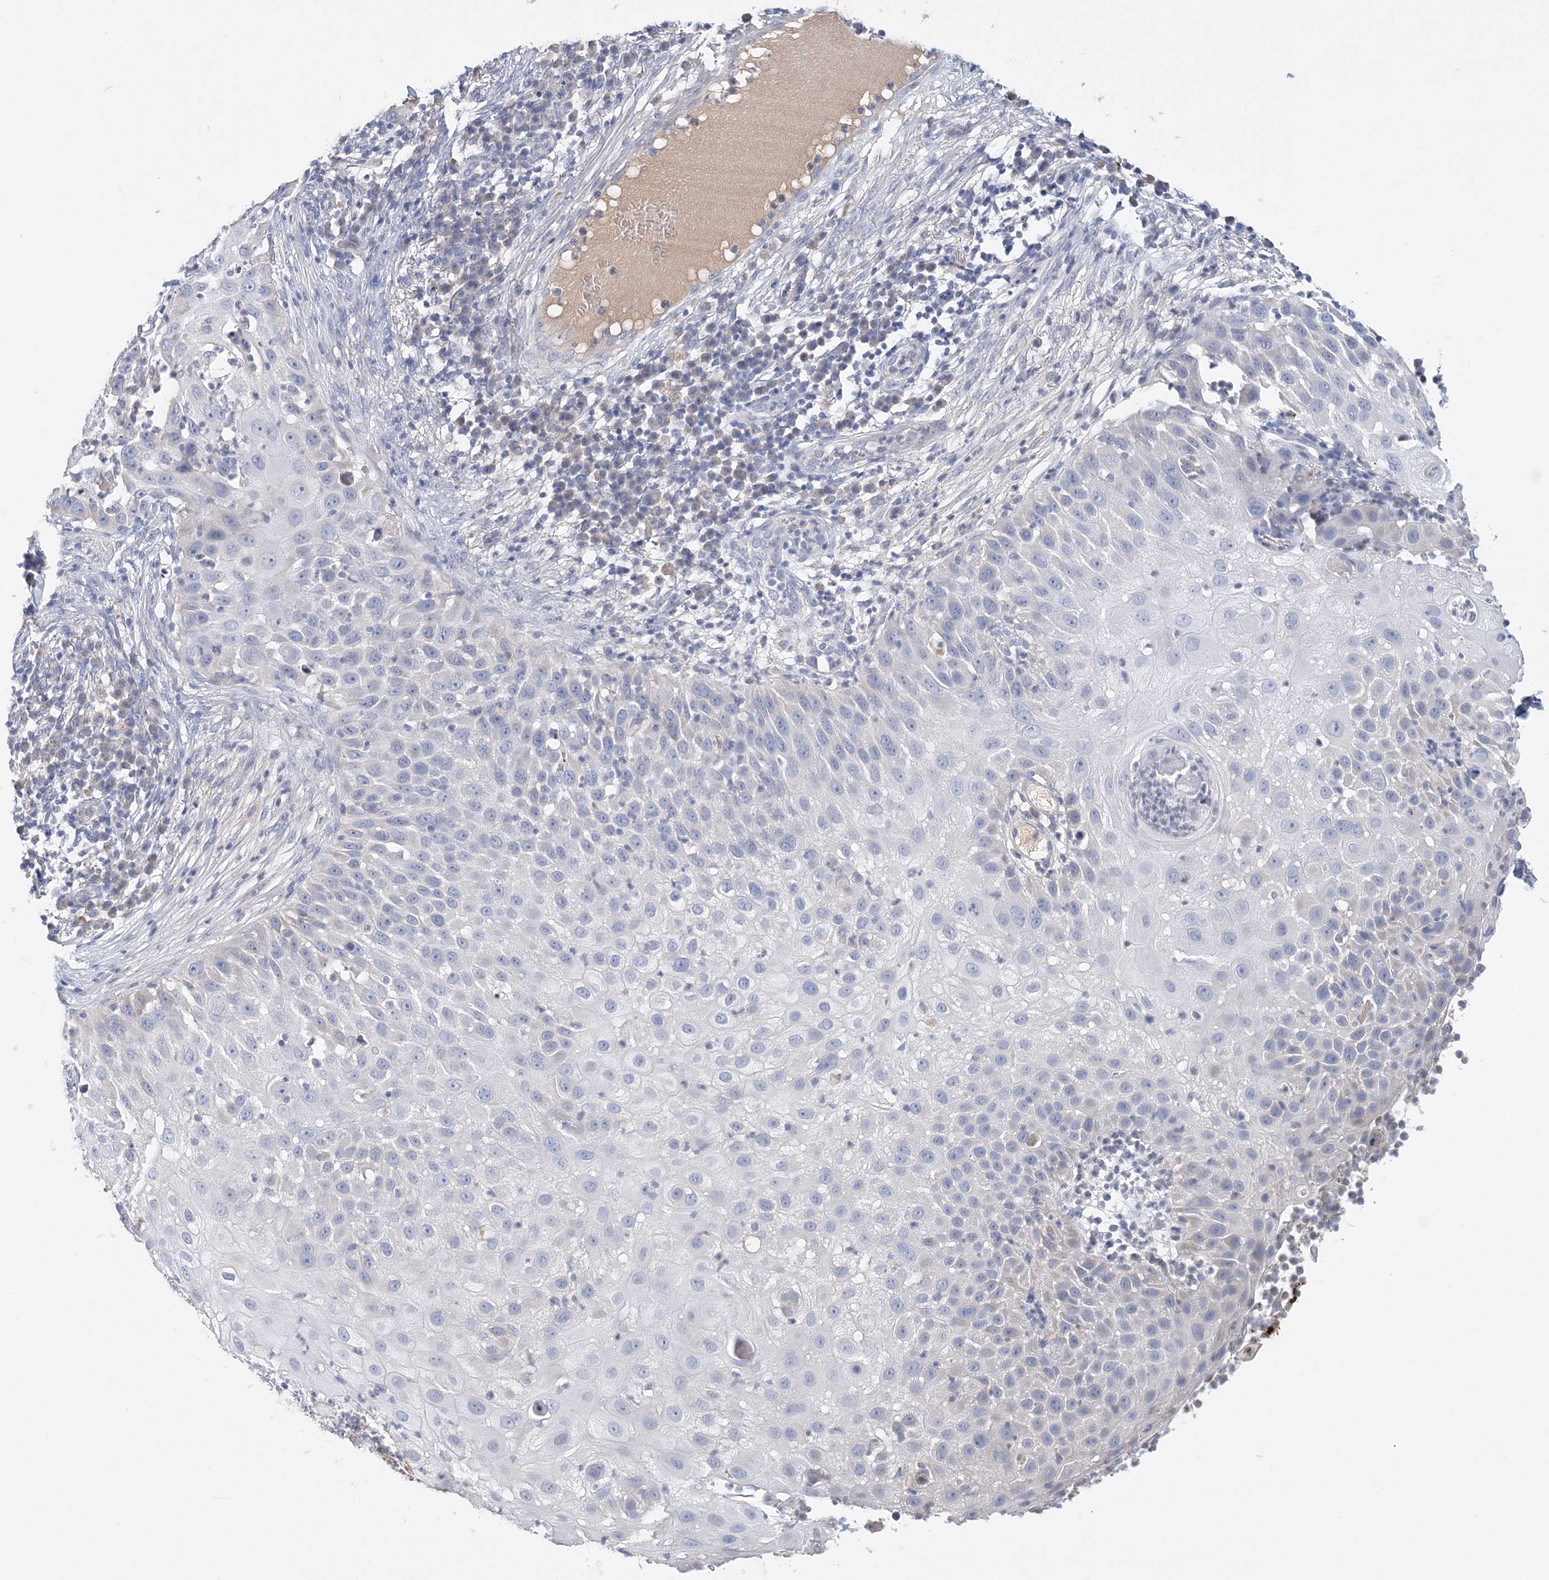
{"staining": {"intensity": "negative", "quantity": "none", "location": "none"}, "tissue": "skin cancer", "cell_type": "Tumor cells", "image_type": "cancer", "snomed": [{"axis": "morphology", "description": "Squamous cell carcinoma, NOS"}, {"axis": "topography", "description": "Skin"}], "caption": "Immunohistochemistry of skin cancer (squamous cell carcinoma) reveals no staining in tumor cells.", "gene": "LRRIQ4", "patient": {"sex": "female", "age": 44}}